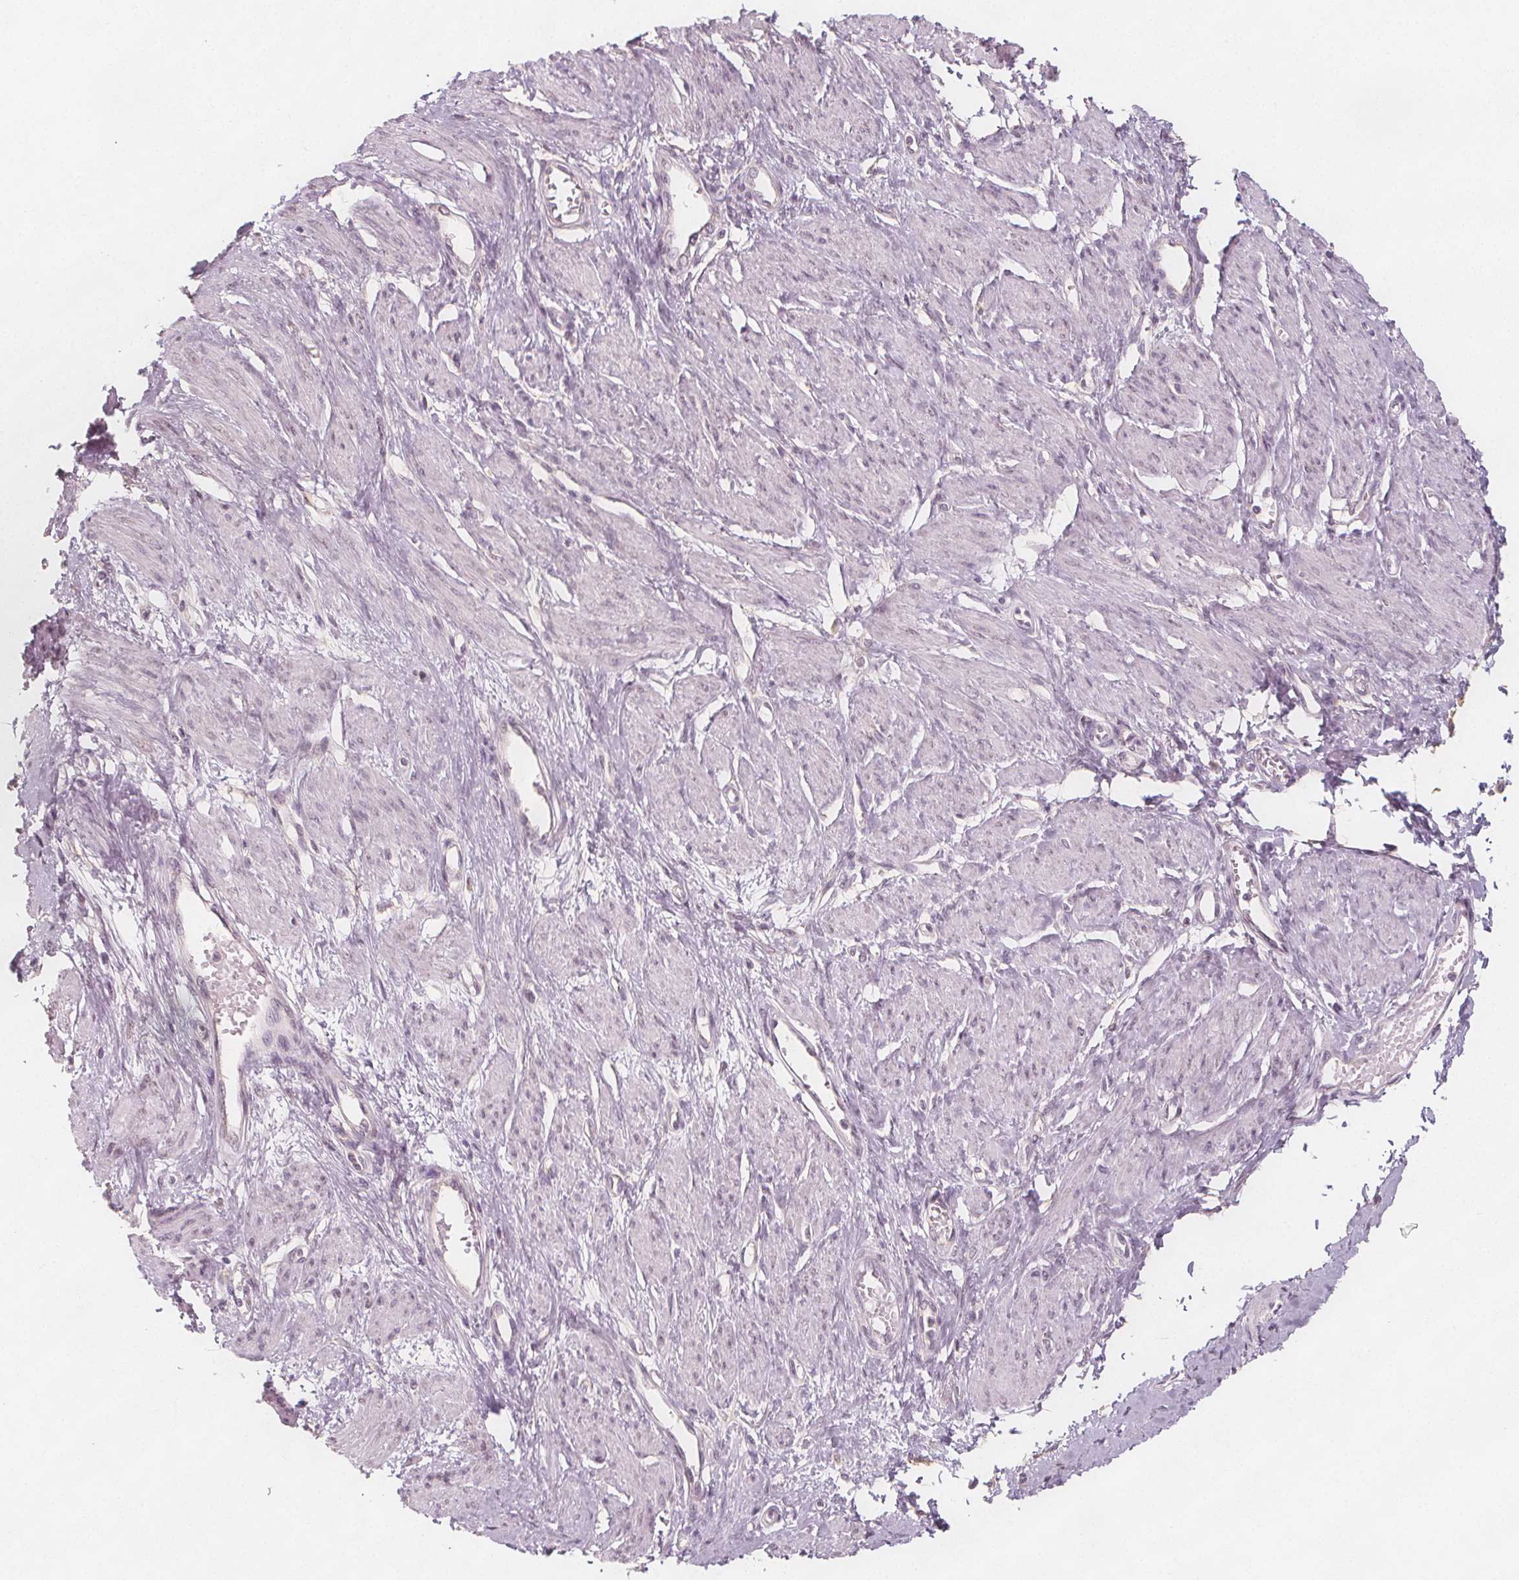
{"staining": {"intensity": "negative", "quantity": "none", "location": "none"}, "tissue": "smooth muscle", "cell_type": "Smooth muscle cells", "image_type": "normal", "snomed": [{"axis": "morphology", "description": "Normal tissue, NOS"}, {"axis": "topography", "description": "Smooth muscle"}, {"axis": "topography", "description": "Uterus"}], "caption": "The photomicrograph reveals no significant staining in smooth muscle cells of smooth muscle.", "gene": "C1orf167", "patient": {"sex": "female", "age": 39}}